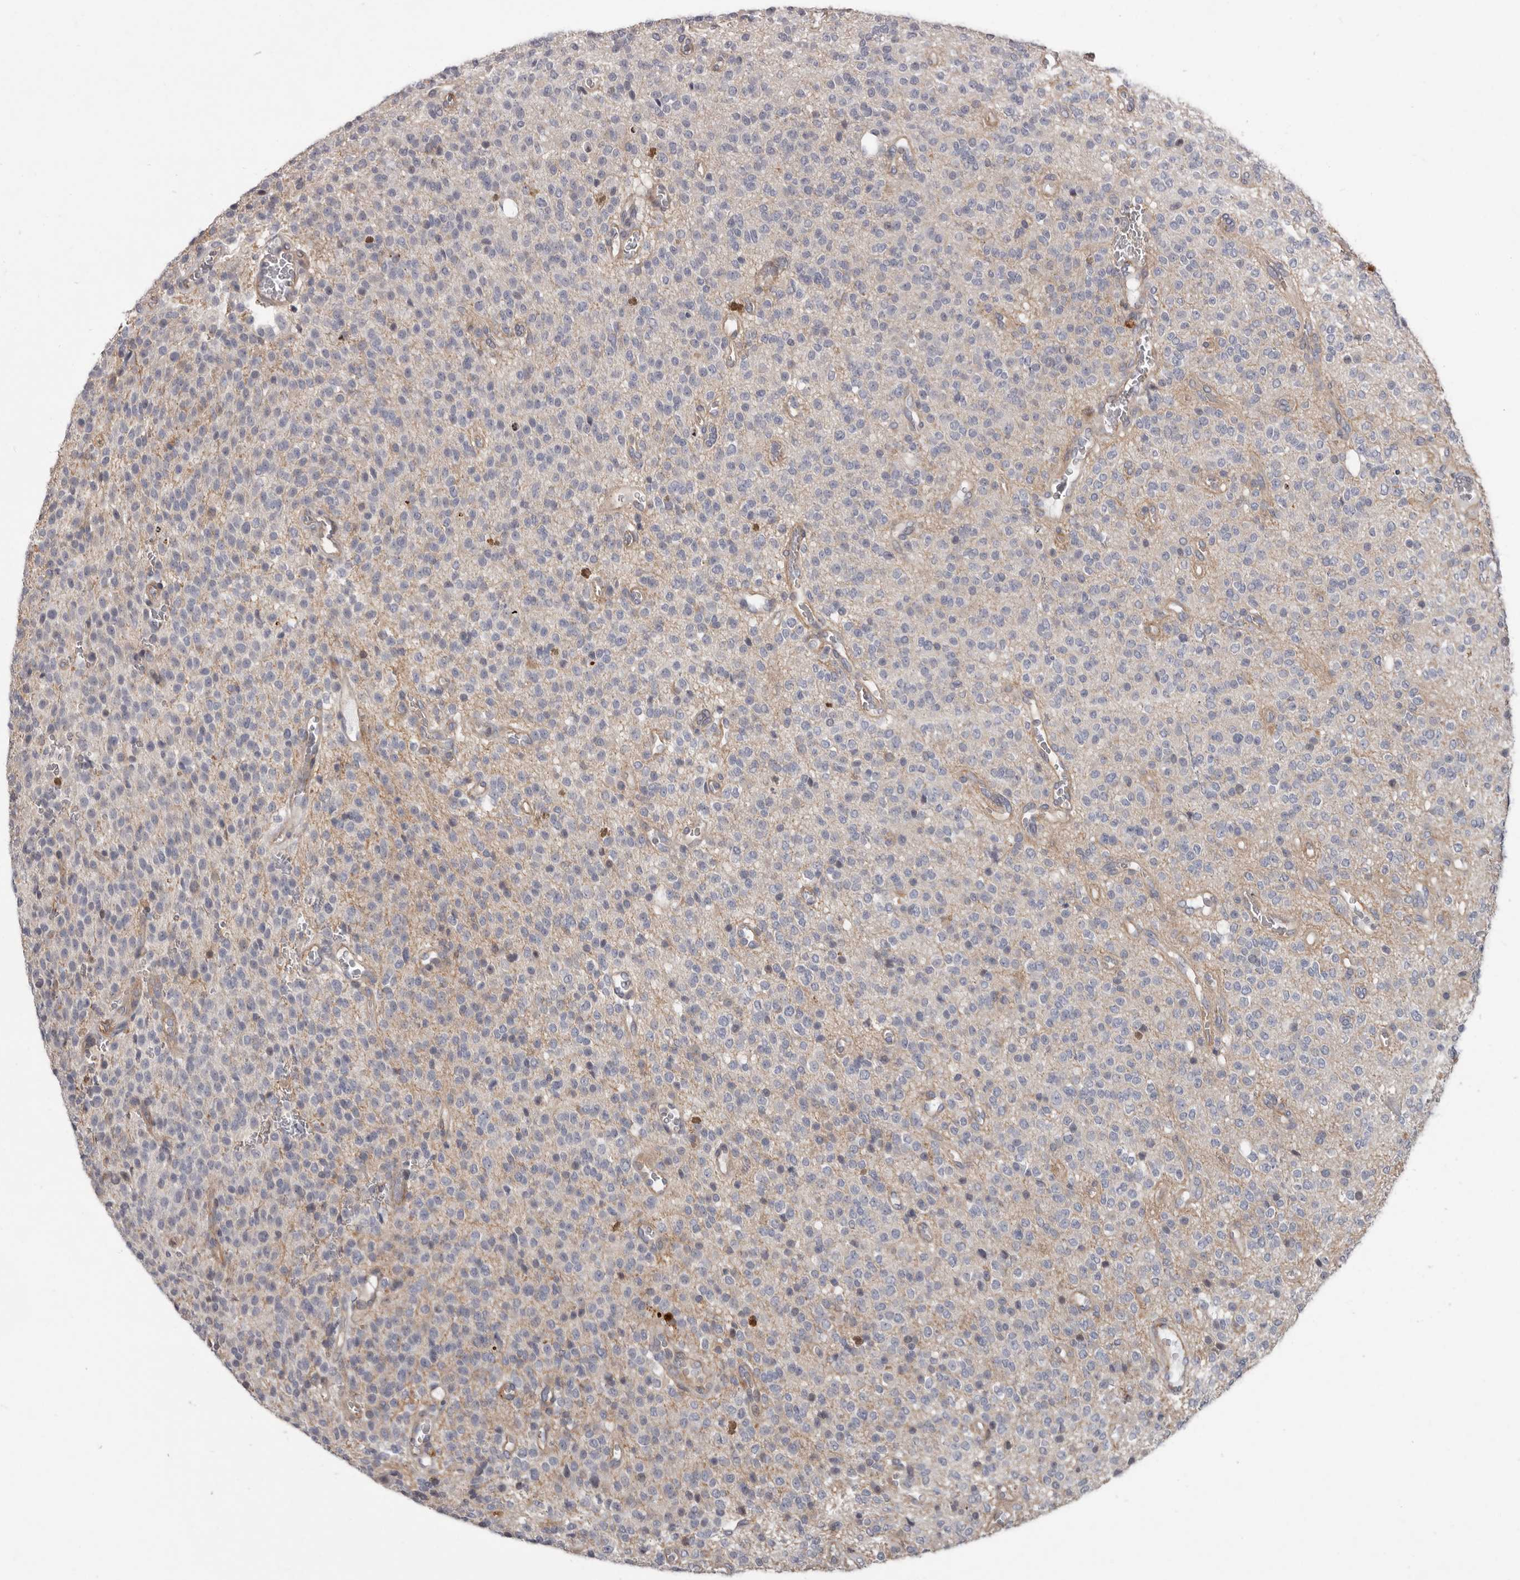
{"staining": {"intensity": "negative", "quantity": "none", "location": "none"}, "tissue": "glioma", "cell_type": "Tumor cells", "image_type": "cancer", "snomed": [{"axis": "morphology", "description": "Glioma, malignant, High grade"}, {"axis": "topography", "description": "Brain"}], "caption": "Tumor cells show no significant expression in malignant glioma (high-grade).", "gene": "FGFR4", "patient": {"sex": "male", "age": 34}}